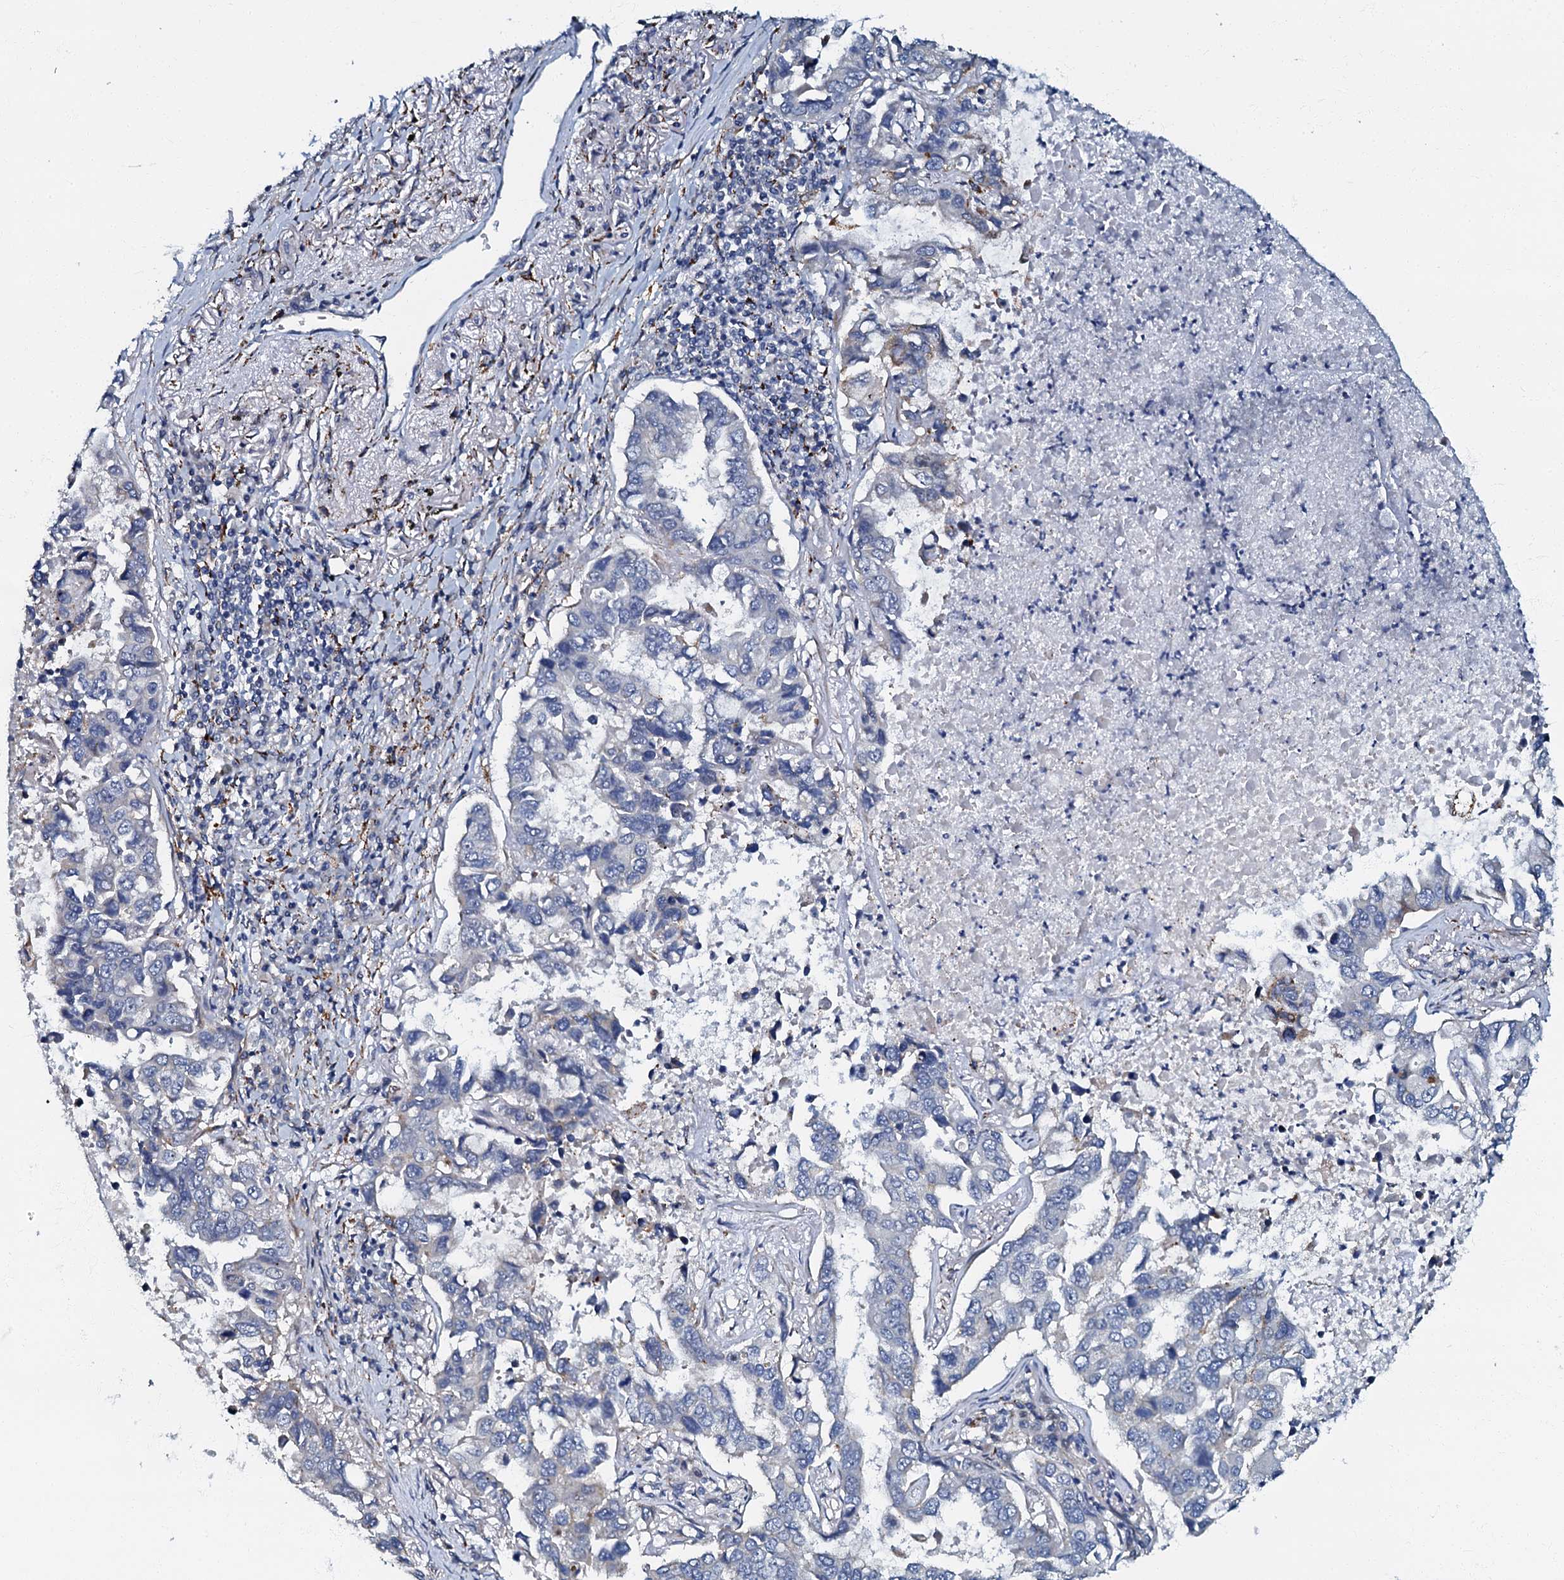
{"staining": {"intensity": "negative", "quantity": "none", "location": "none"}, "tissue": "lung cancer", "cell_type": "Tumor cells", "image_type": "cancer", "snomed": [{"axis": "morphology", "description": "Adenocarcinoma, NOS"}, {"axis": "topography", "description": "Lung"}], "caption": "Immunohistochemistry (IHC) of lung adenocarcinoma exhibits no positivity in tumor cells.", "gene": "OLAH", "patient": {"sex": "male", "age": 64}}